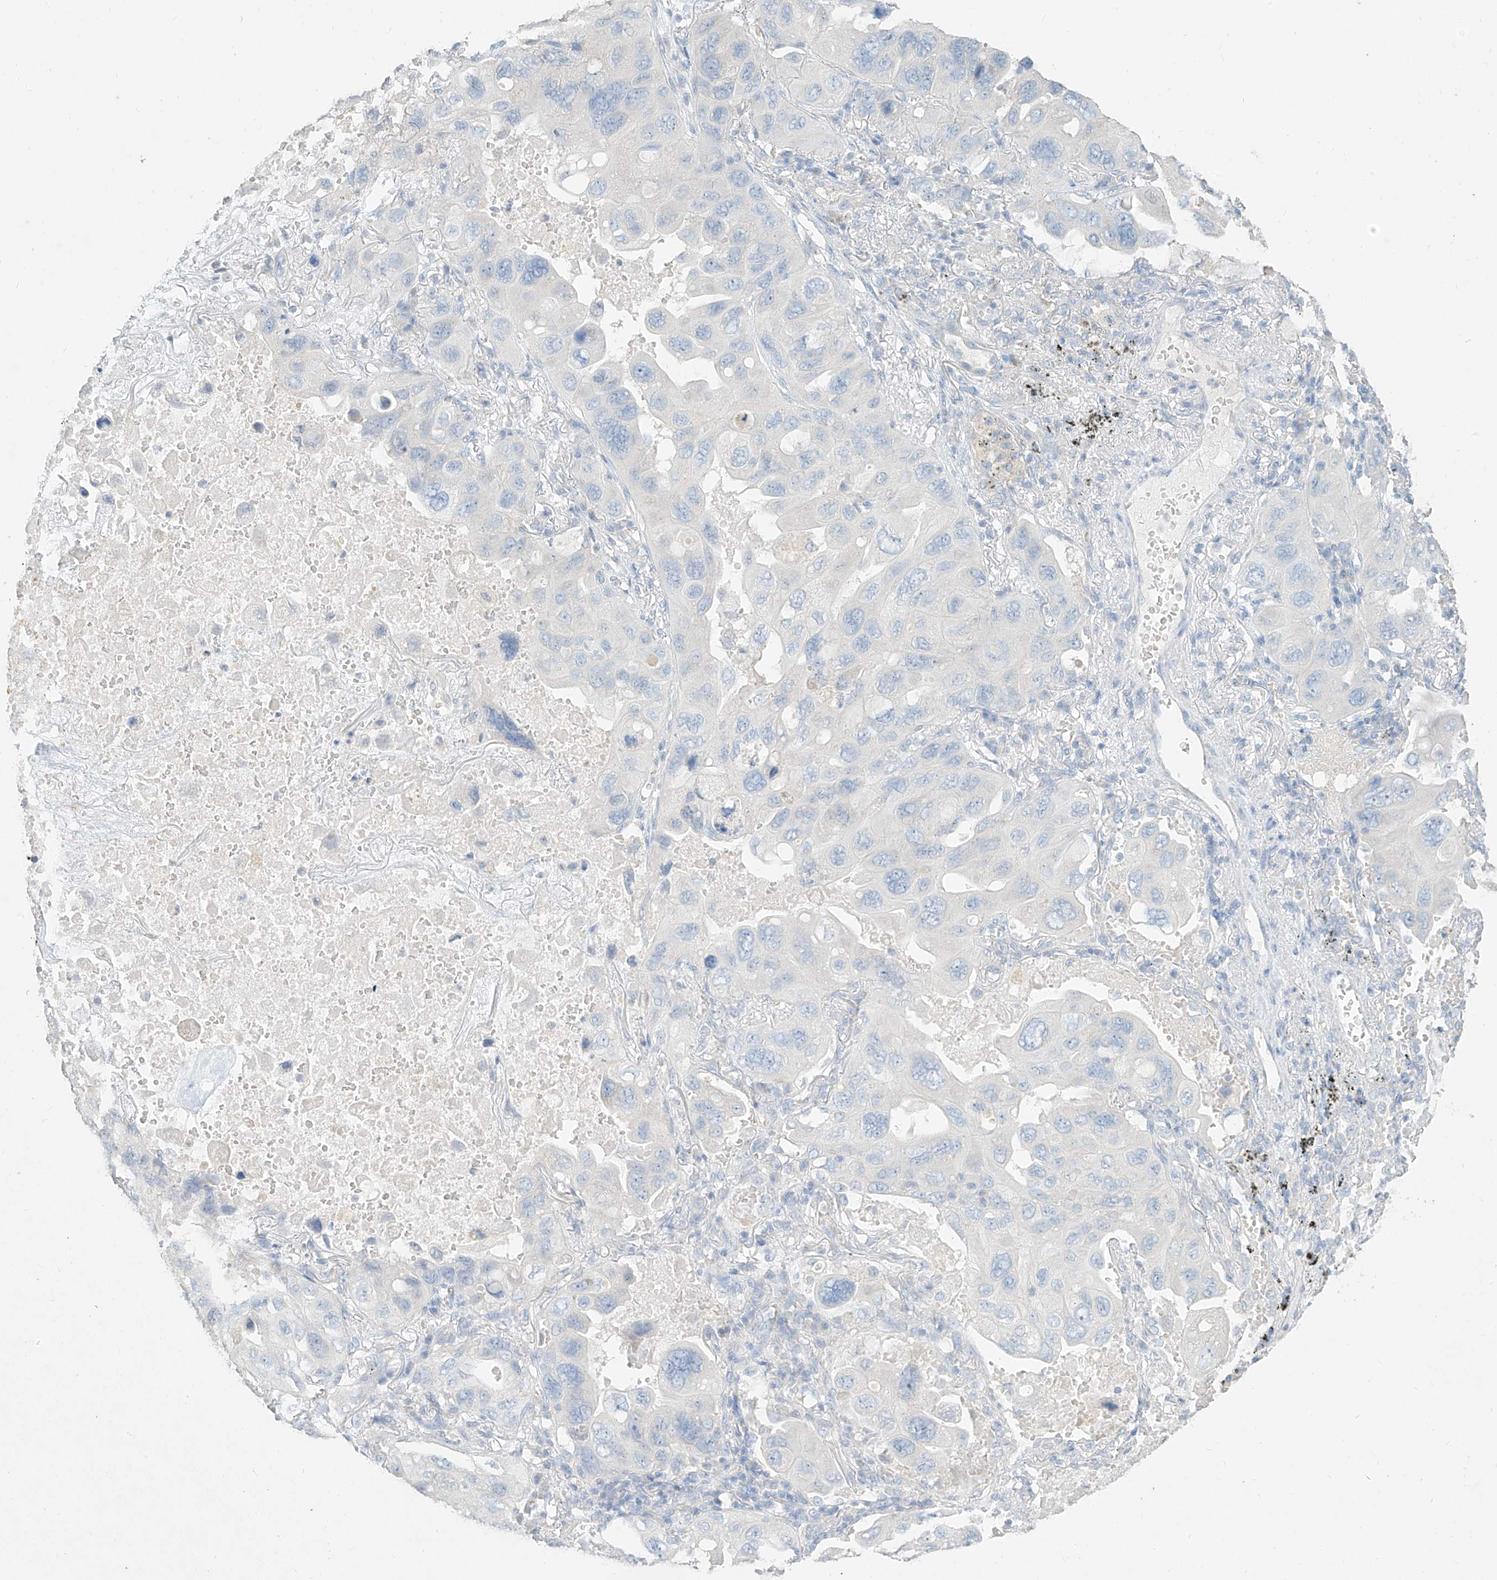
{"staining": {"intensity": "negative", "quantity": "none", "location": "none"}, "tissue": "lung cancer", "cell_type": "Tumor cells", "image_type": "cancer", "snomed": [{"axis": "morphology", "description": "Squamous cell carcinoma, NOS"}, {"axis": "topography", "description": "Lung"}], "caption": "Lung squamous cell carcinoma stained for a protein using immunohistochemistry (IHC) displays no expression tumor cells.", "gene": "ZZEF1", "patient": {"sex": "female", "age": 73}}